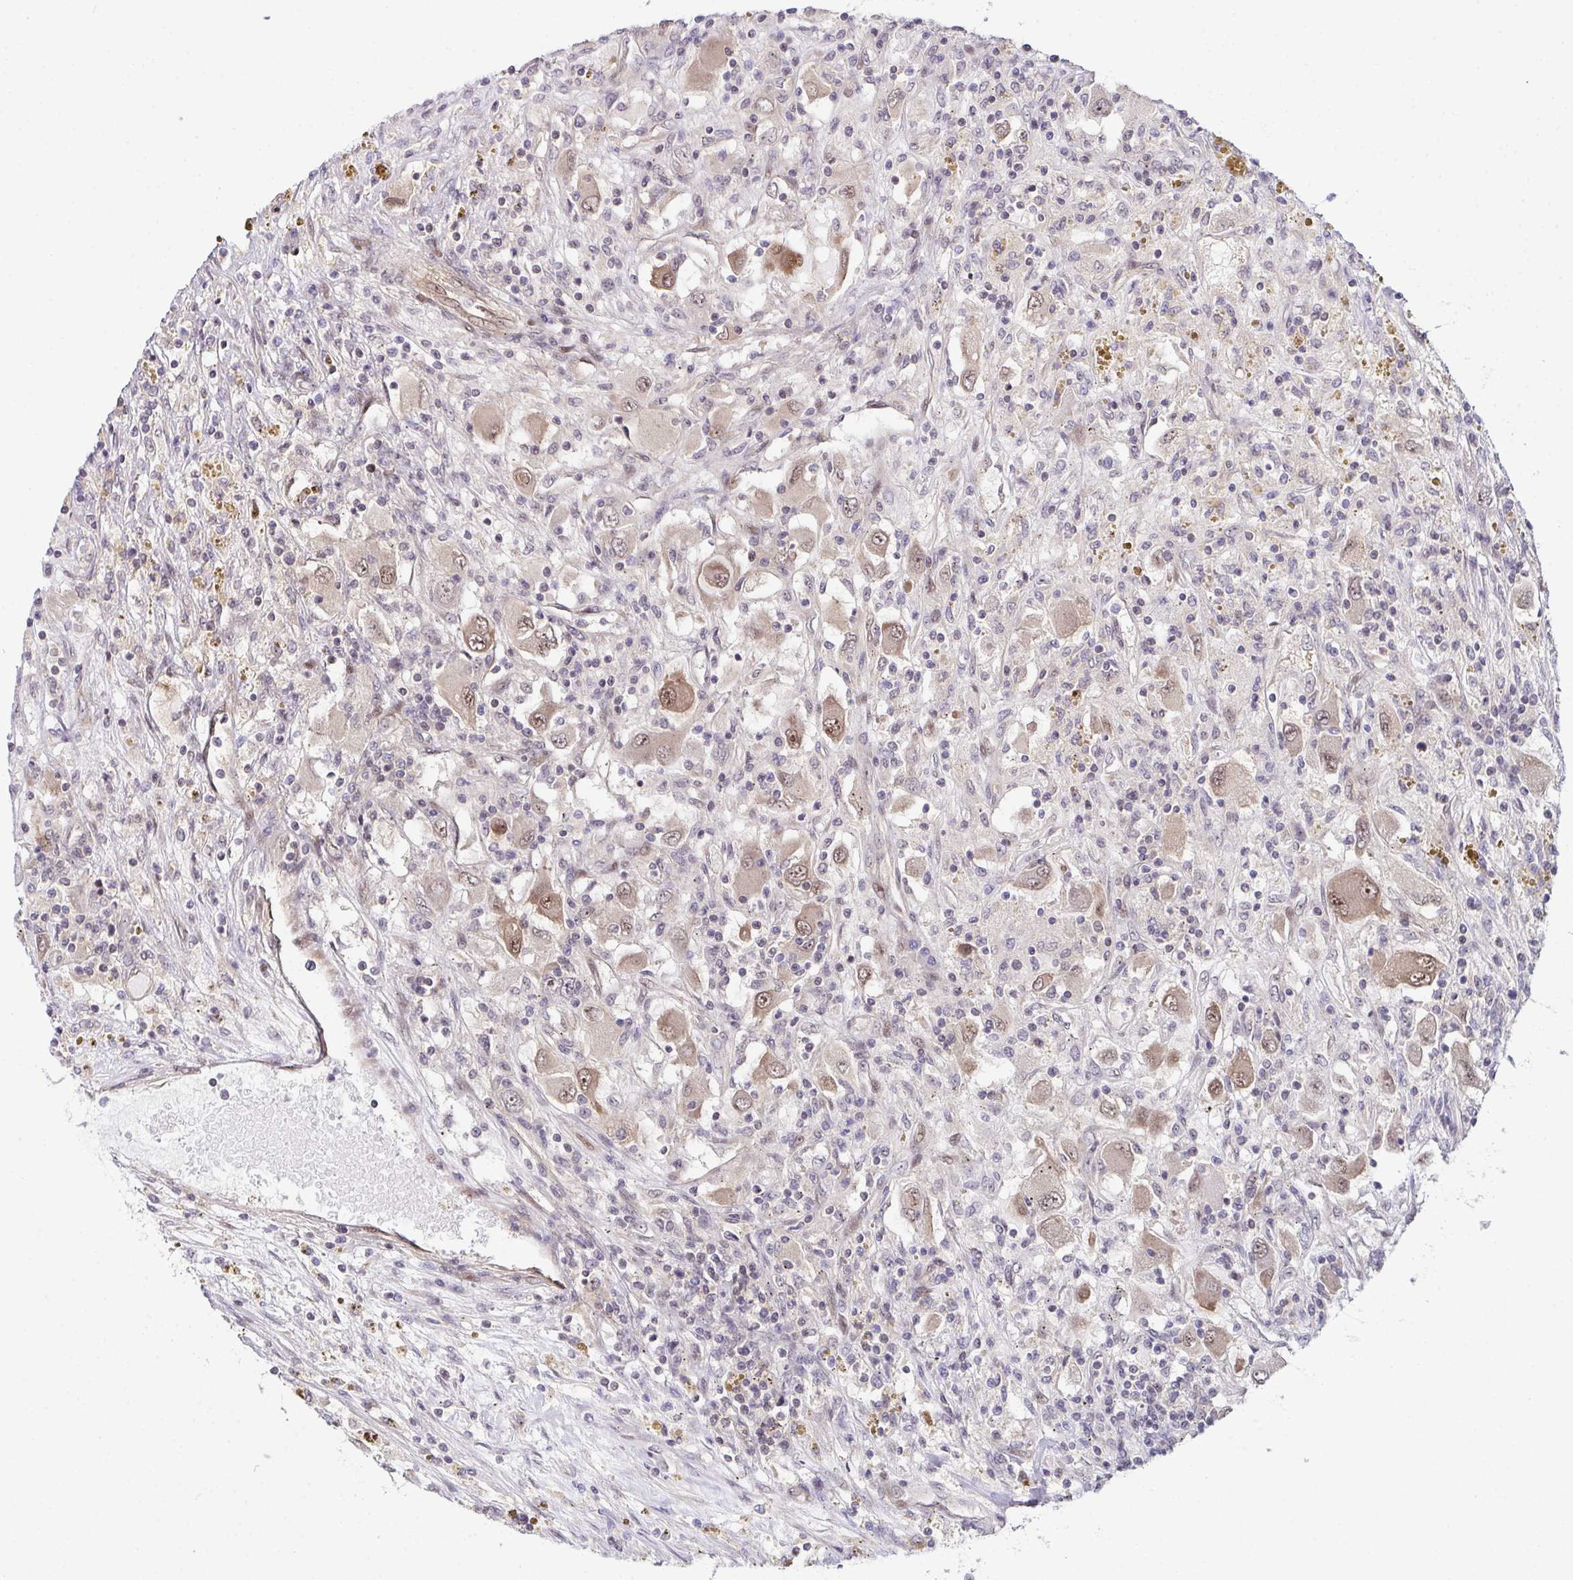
{"staining": {"intensity": "weak", "quantity": "25%-75%", "location": "cytoplasmic/membranous,nuclear"}, "tissue": "renal cancer", "cell_type": "Tumor cells", "image_type": "cancer", "snomed": [{"axis": "morphology", "description": "Adenocarcinoma, NOS"}, {"axis": "topography", "description": "Kidney"}], "caption": "Brown immunohistochemical staining in renal cancer (adenocarcinoma) exhibits weak cytoplasmic/membranous and nuclear expression in approximately 25%-75% of tumor cells.", "gene": "DNAJB1", "patient": {"sex": "female", "age": 67}}